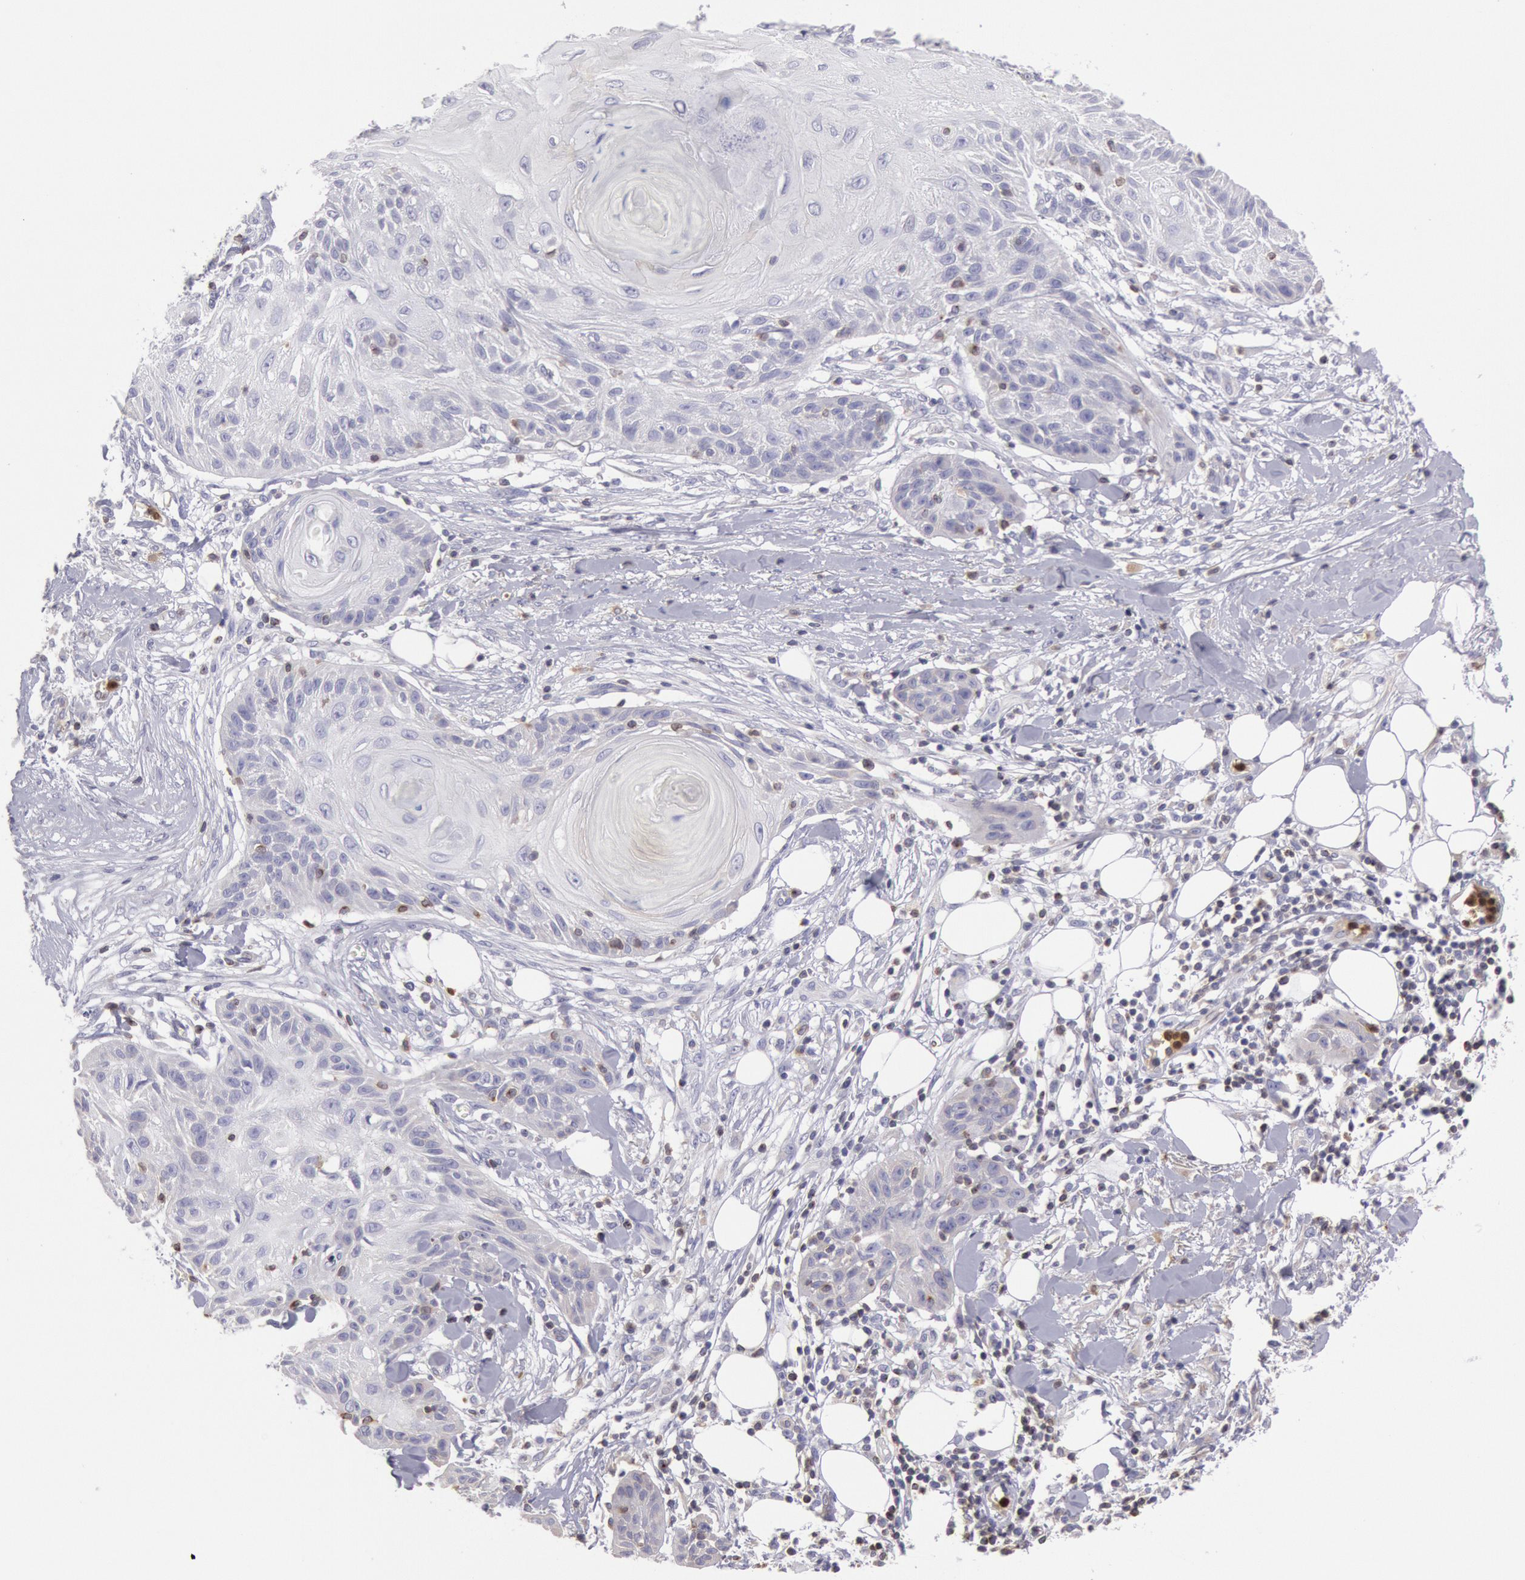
{"staining": {"intensity": "negative", "quantity": "none", "location": "none"}, "tissue": "skin cancer", "cell_type": "Tumor cells", "image_type": "cancer", "snomed": [{"axis": "morphology", "description": "Squamous cell carcinoma, NOS"}, {"axis": "topography", "description": "Skin"}], "caption": "DAB immunohistochemical staining of squamous cell carcinoma (skin) reveals no significant staining in tumor cells.", "gene": "RAB27A", "patient": {"sex": "female", "age": 88}}